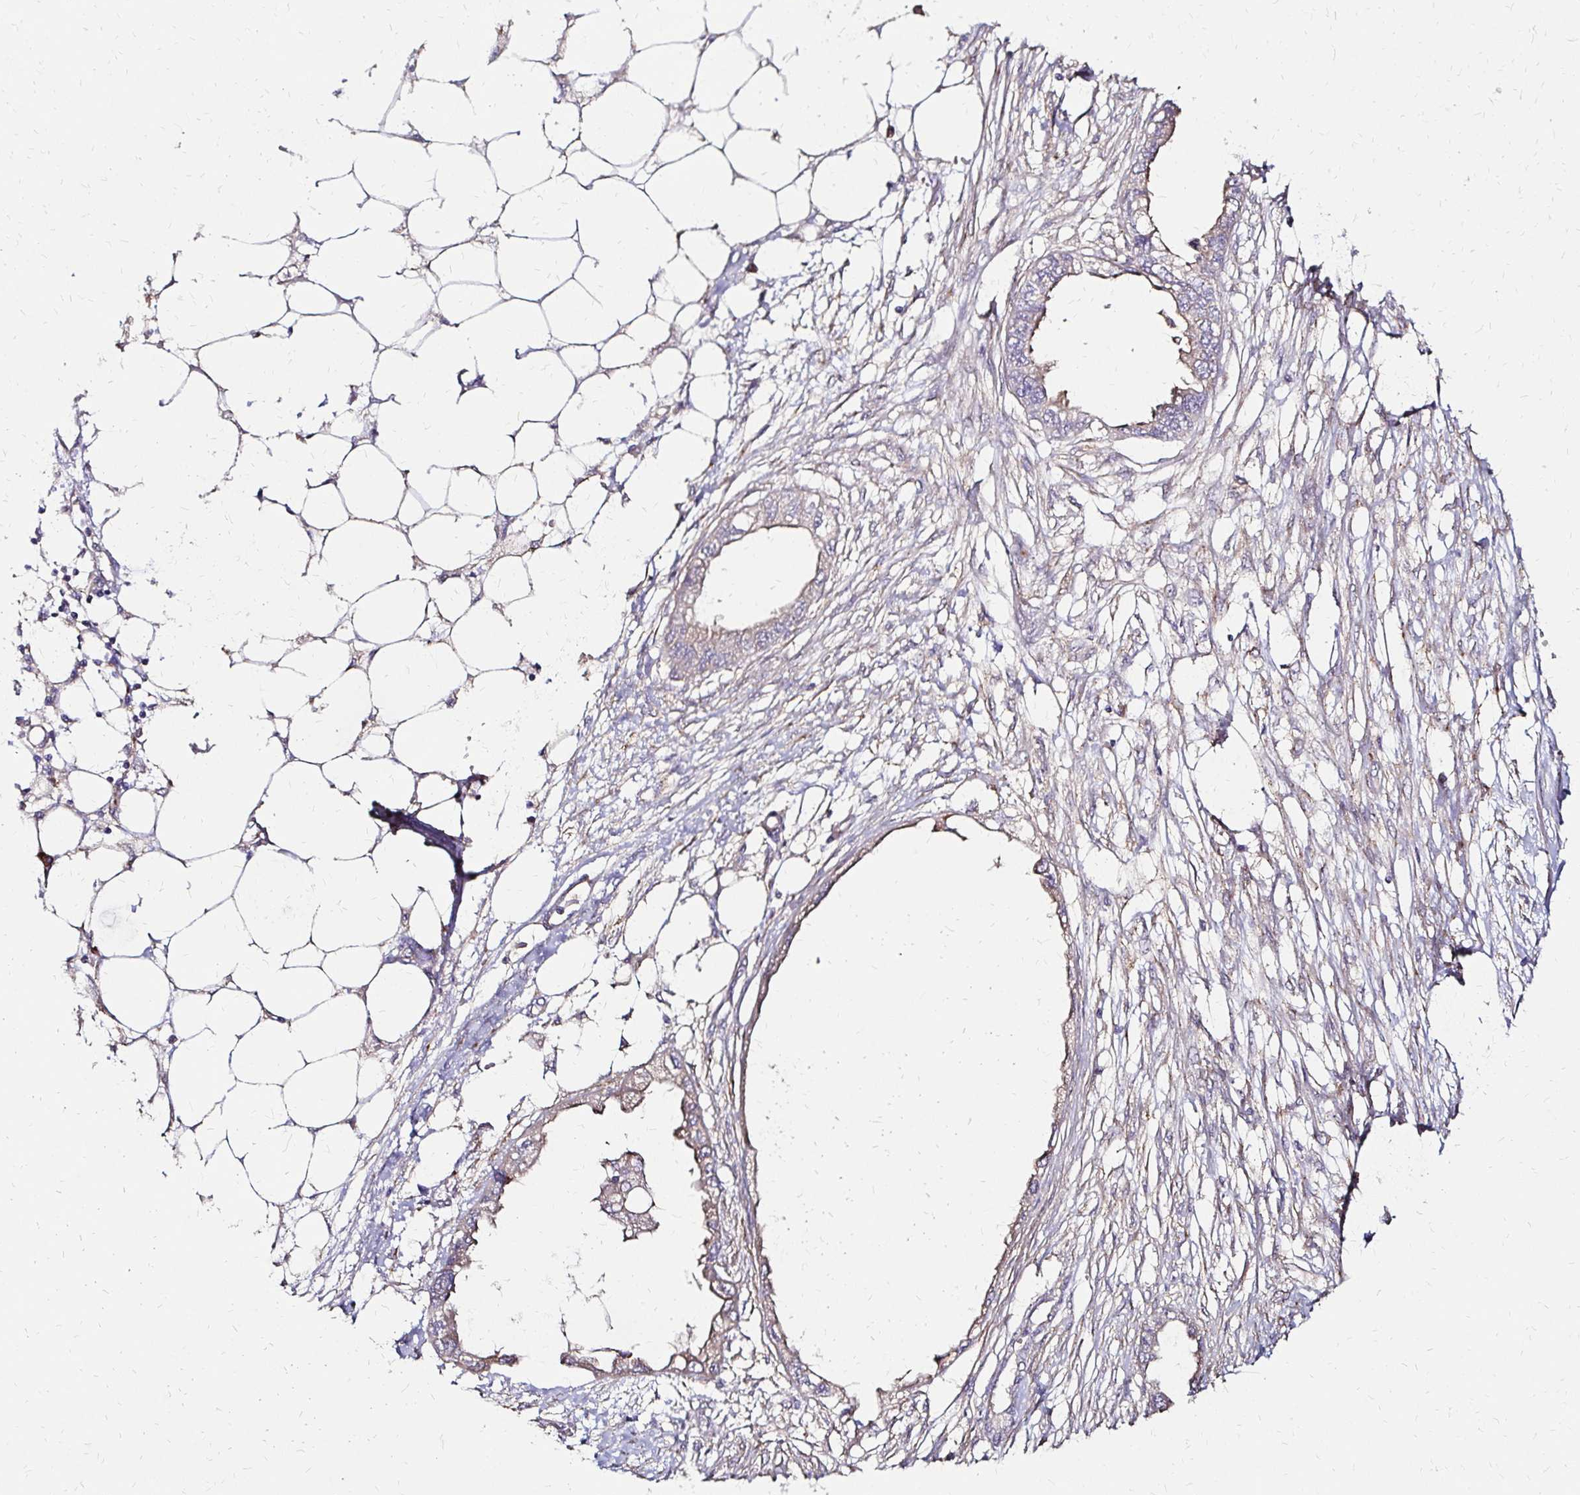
{"staining": {"intensity": "negative", "quantity": "none", "location": "none"}, "tissue": "endometrial cancer", "cell_type": "Tumor cells", "image_type": "cancer", "snomed": [{"axis": "morphology", "description": "Adenocarcinoma, NOS"}, {"axis": "morphology", "description": "Adenocarcinoma, metastatic, NOS"}, {"axis": "topography", "description": "Adipose tissue"}, {"axis": "topography", "description": "Endometrium"}], "caption": "High magnification brightfield microscopy of endometrial cancer (metastatic adenocarcinoma) stained with DAB (3,3'-diaminobenzidine) (brown) and counterstained with hematoxylin (blue): tumor cells show no significant positivity.", "gene": "PRIMA1", "patient": {"sex": "female", "age": 67}}